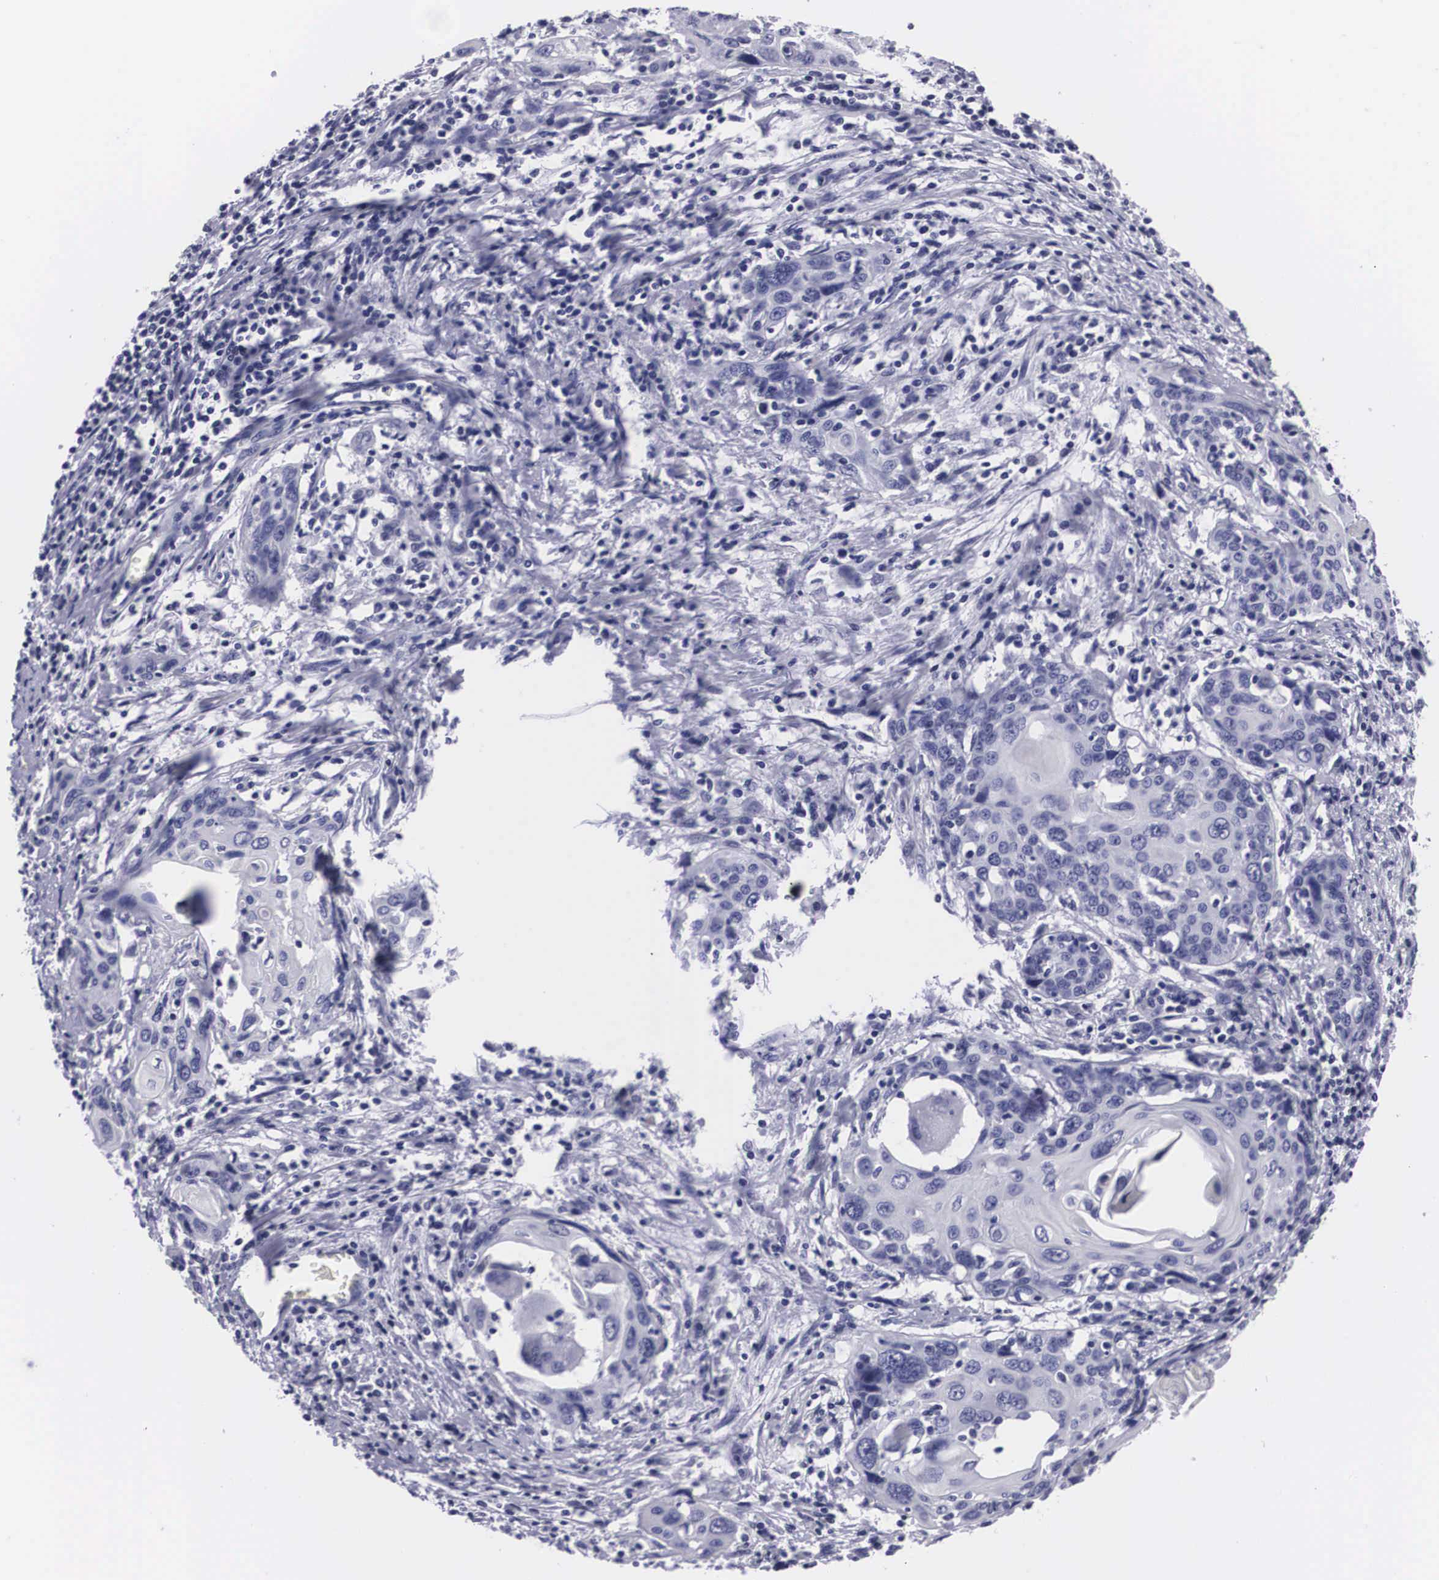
{"staining": {"intensity": "negative", "quantity": "none", "location": "none"}, "tissue": "cervical cancer", "cell_type": "Tumor cells", "image_type": "cancer", "snomed": [{"axis": "morphology", "description": "Squamous cell carcinoma, NOS"}, {"axis": "topography", "description": "Cervix"}], "caption": "Immunohistochemistry of human cervical cancer displays no staining in tumor cells.", "gene": "C22orf31", "patient": {"sex": "female", "age": 54}}